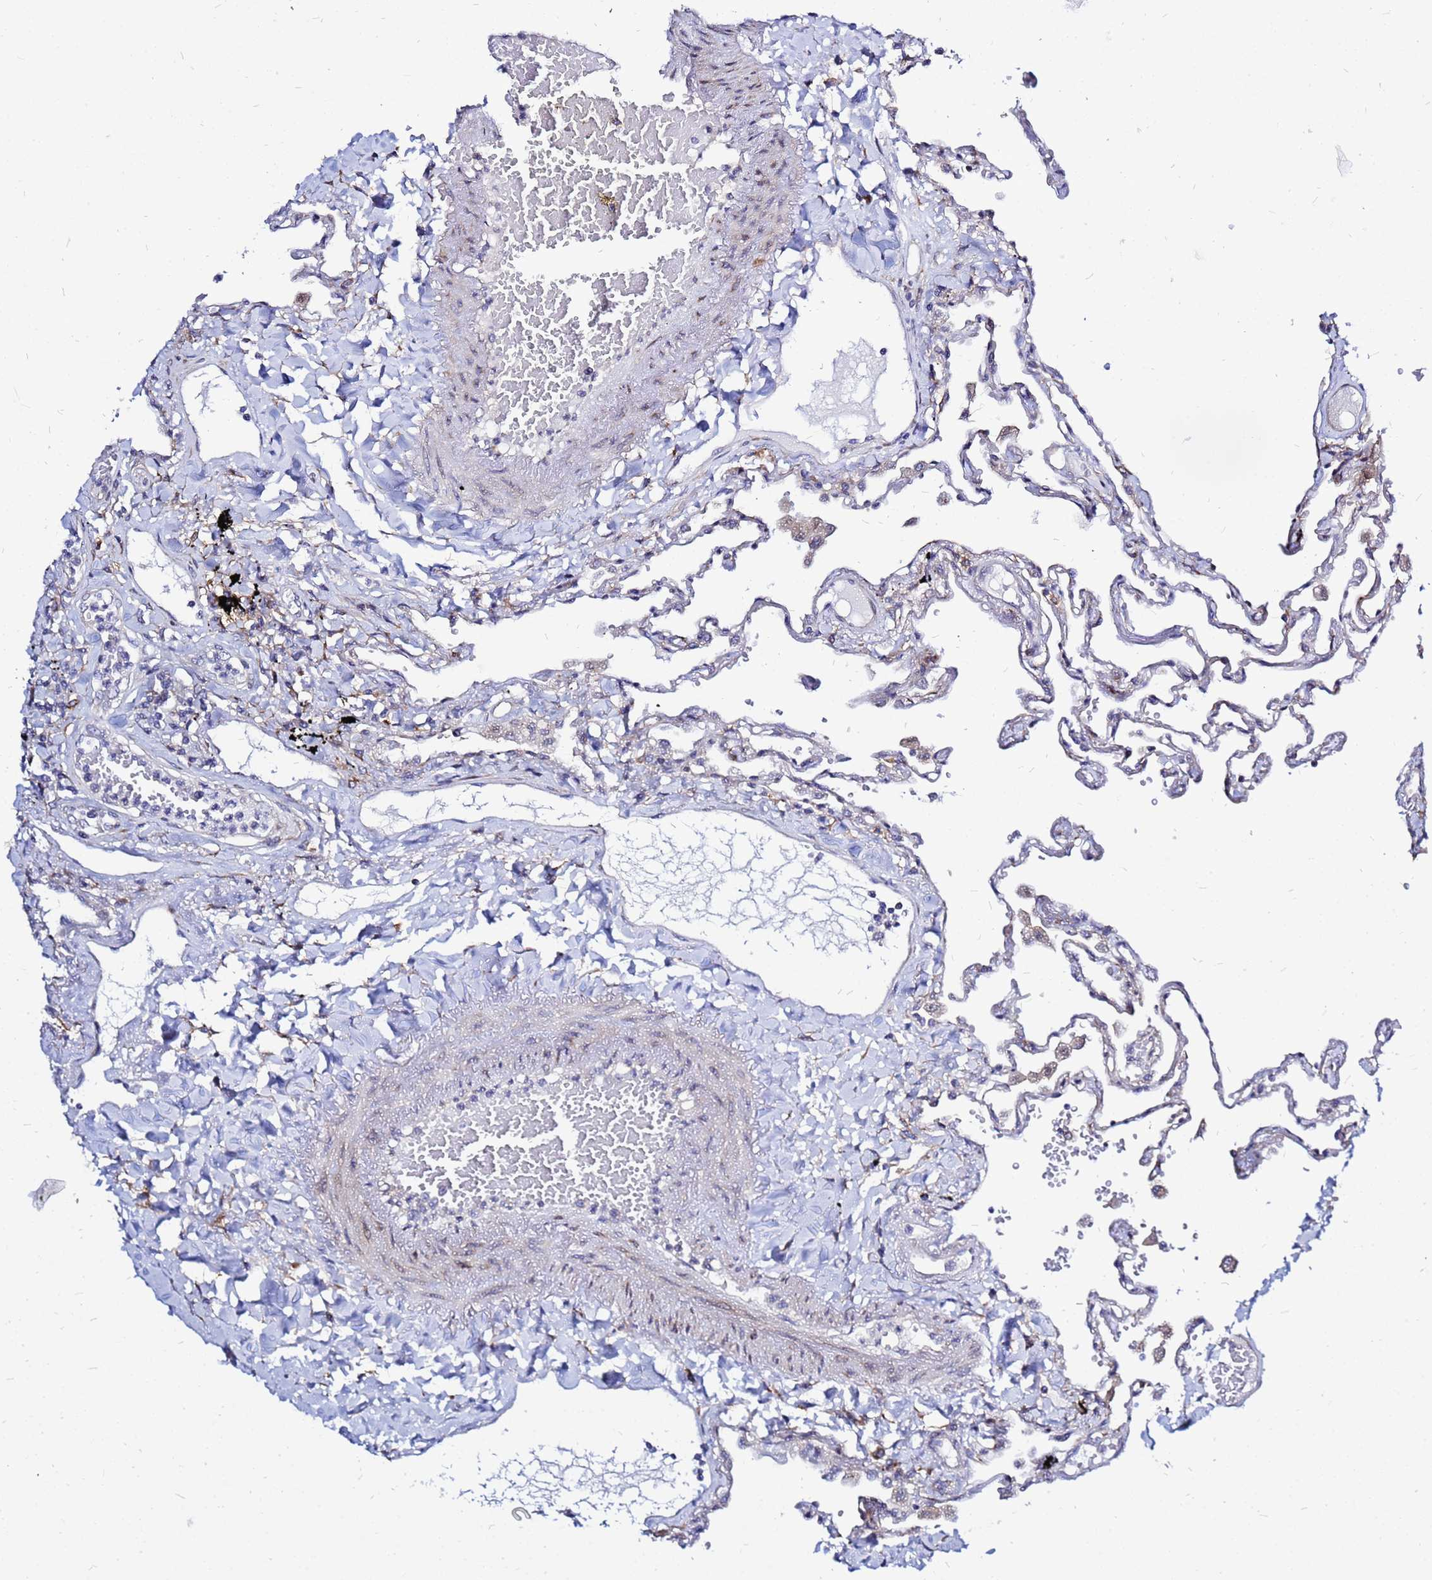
{"staining": {"intensity": "weak", "quantity": "<25%", "location": "cytoplasmic/membranous"}, "tissue": "lung", "cell_type": "Alveolar cells", "image_type": "normal", "snomed": [{"axis": "morphology", "description": "Normal tissue, NOS"}, {"axis": "topography", "description": "Lung"}], "caption": "DAB (3,3'-diaminobenzidine) immunohistochemical staining of normal lung displays no significant staining in alveolar cells.", "gene": "MOB2", "patient": {"sex": "female", "age": 67}}